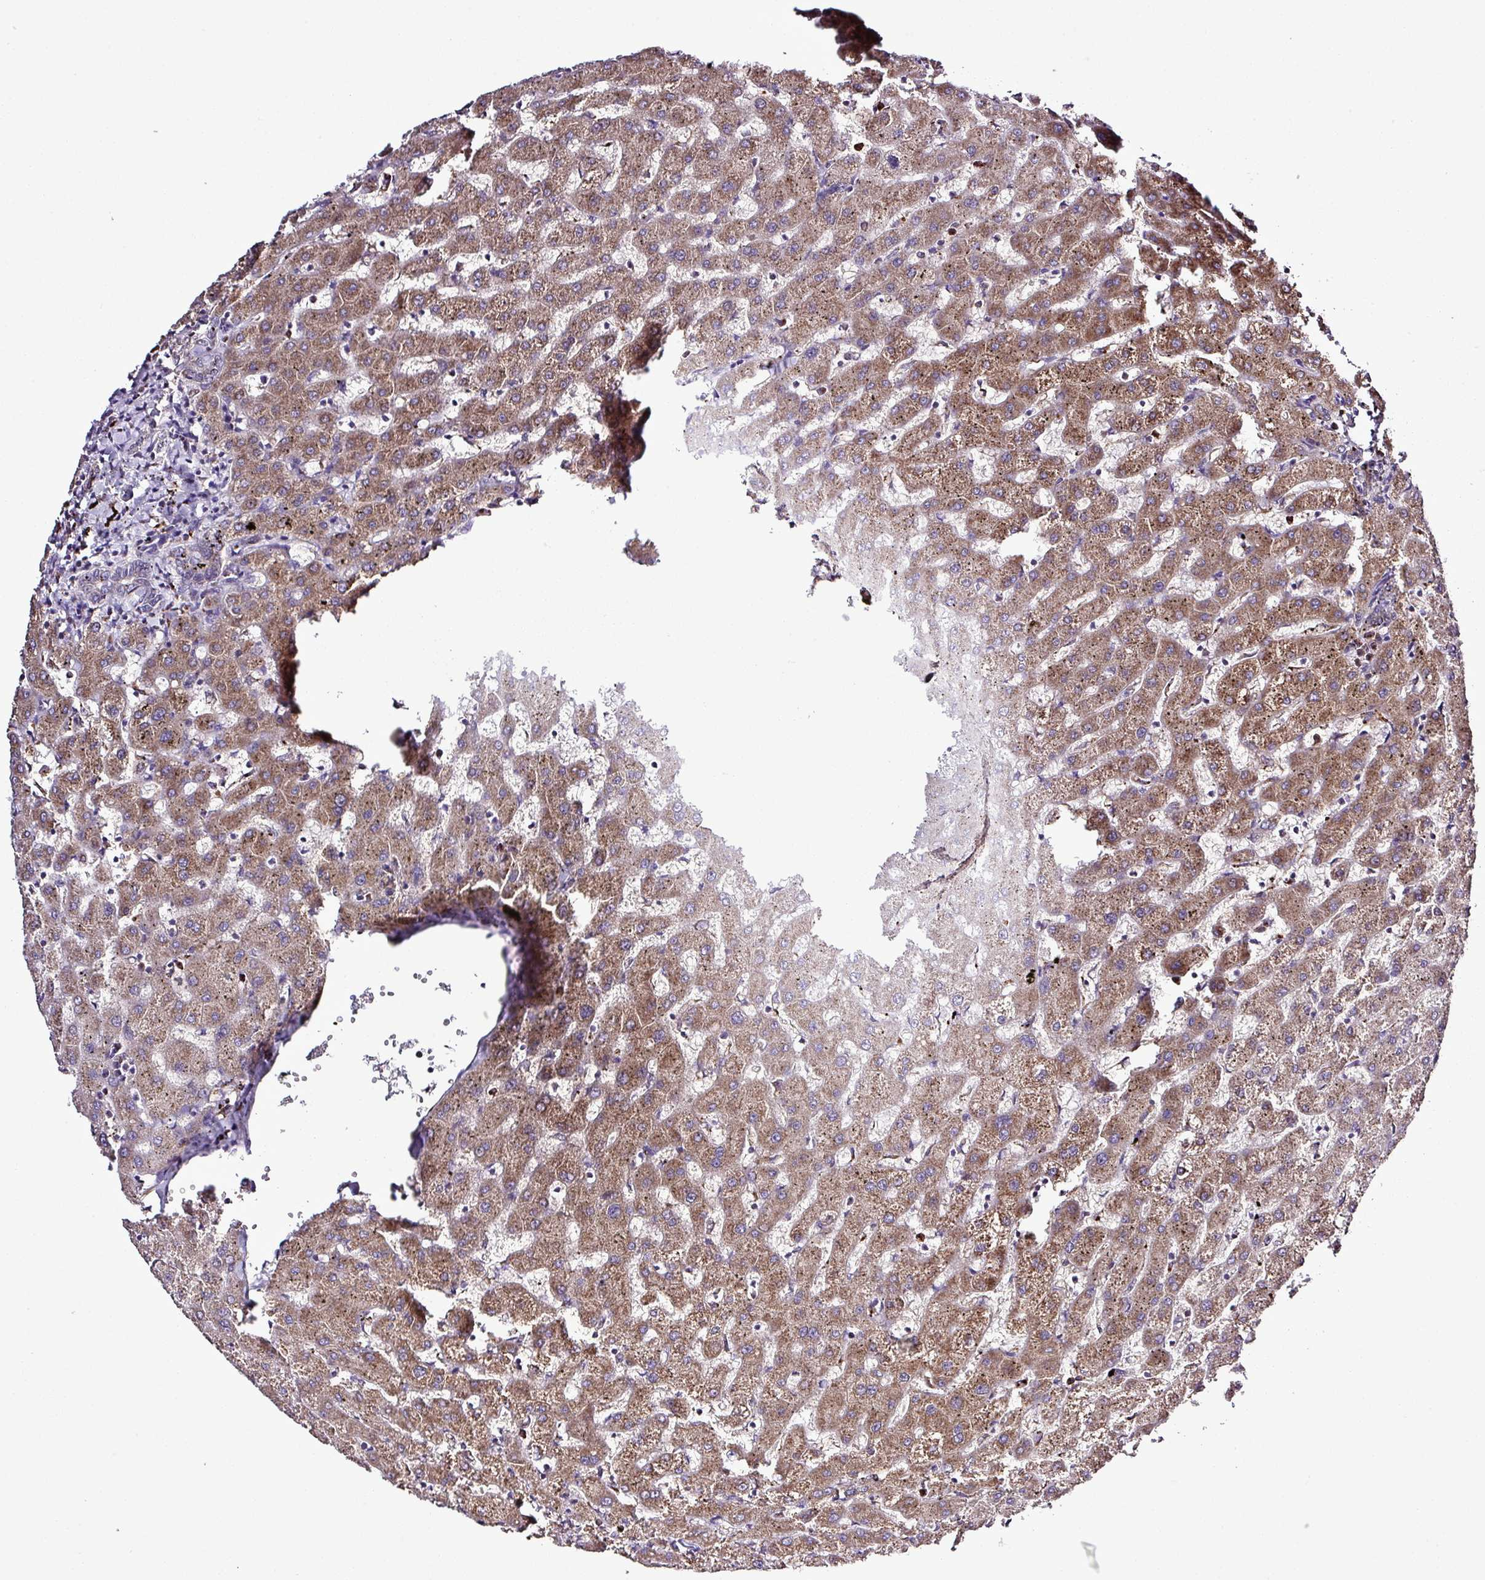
{"staining": {"intensity": "moderate", "quantity": ">75%", "location": "cytoplasmic/membranous"}, "tissue": "liver", "cell_type": "Cholangiocytes", "image_type": "normal", "snomed": [{"axis": "morphology", "description": "Normal tissue, NOS"}, {"axis": "topography", "description": "Liver"}], "caption": "An image of liver stained for a protein displays moderate cytoplasmic/membranous brown staining in cholangiocytes.", "gene": "SMCO4", "patient": {"sex": "female", "age": 63}}